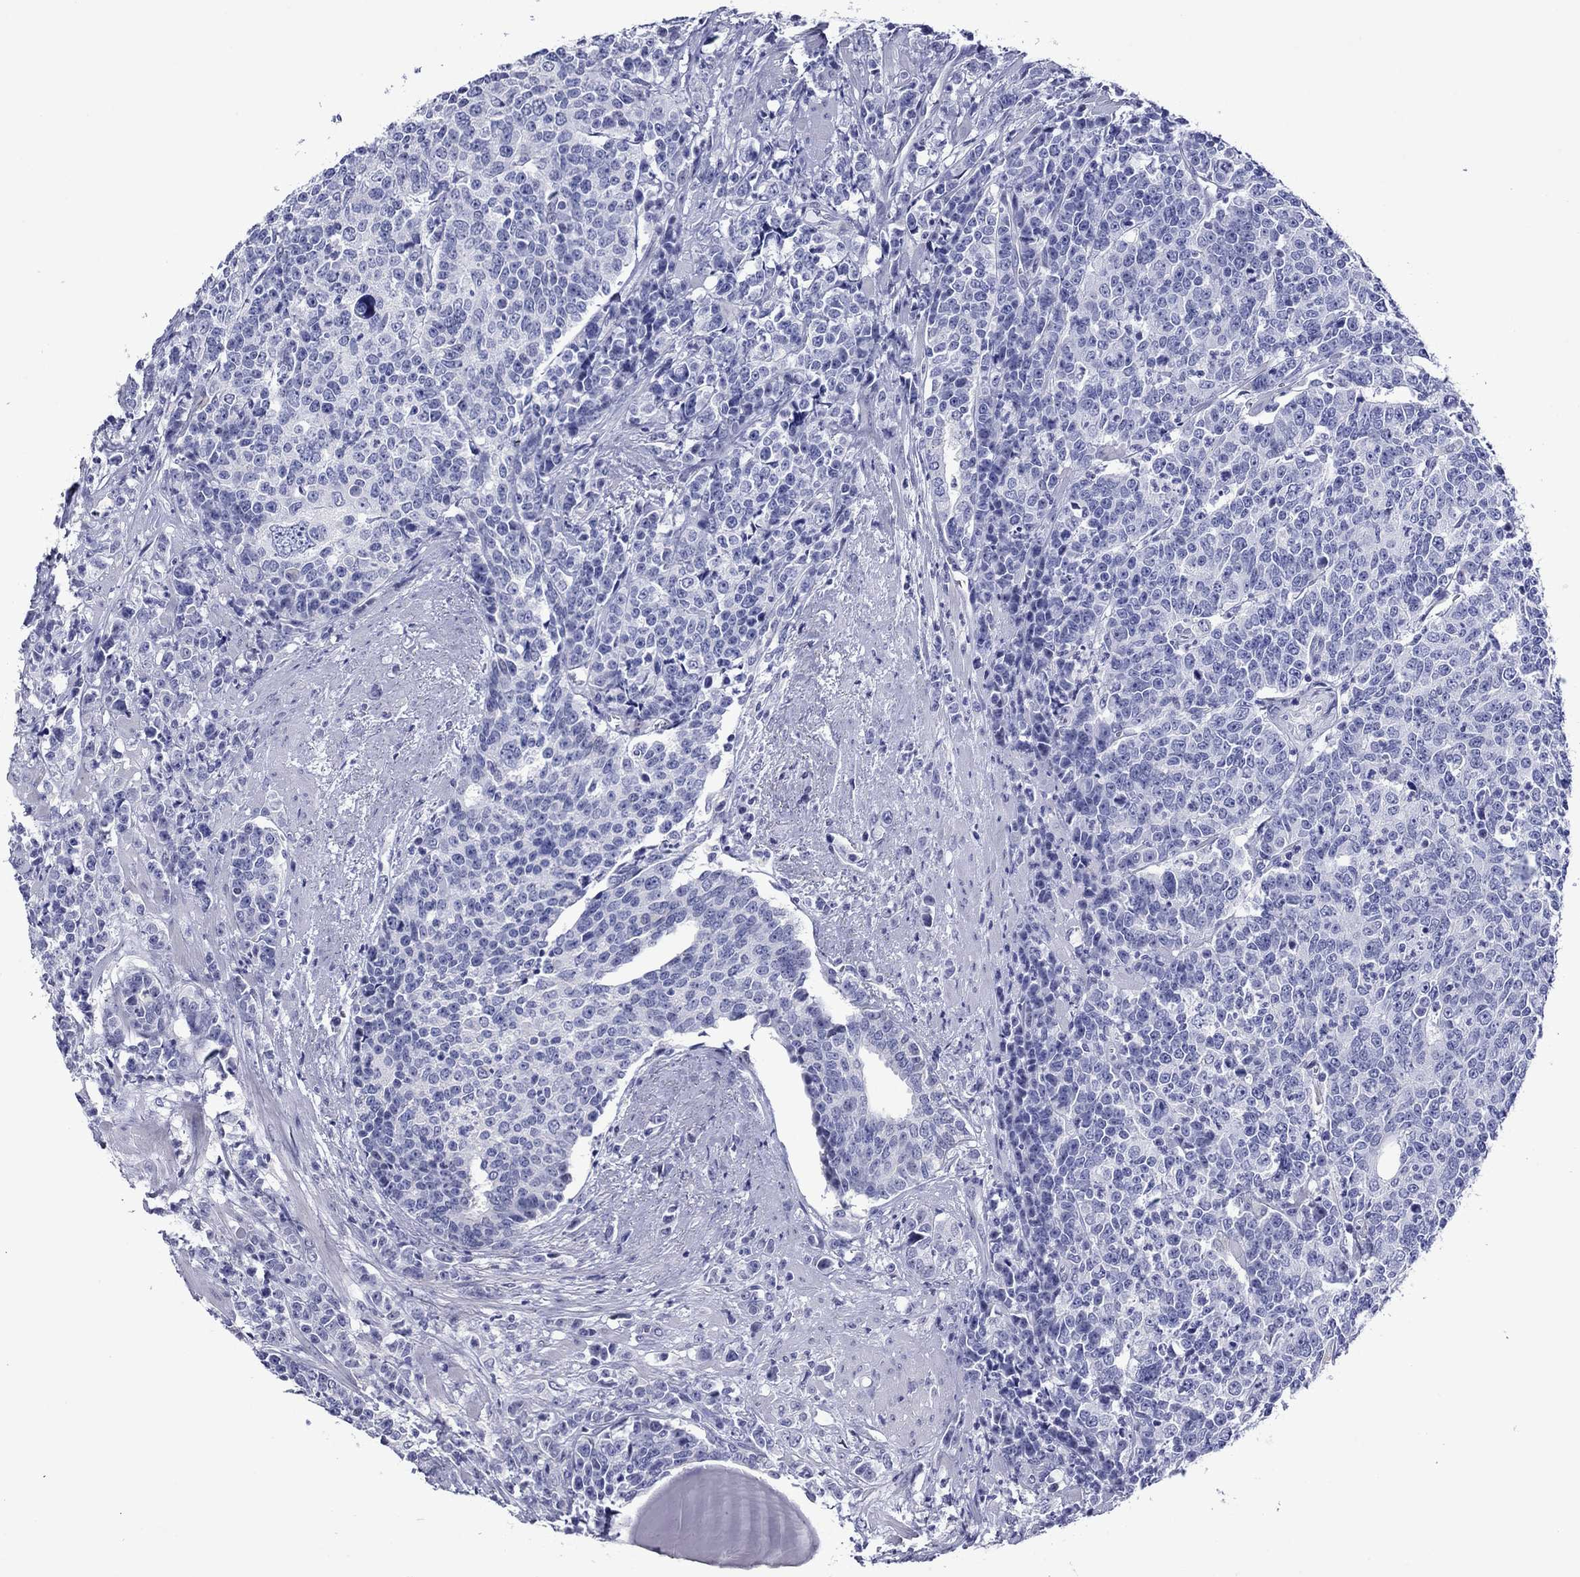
{"staining": {"intensity": "negative", "quantity": "none", "location": "none"}, "tissue": "prostate cancer", "cell_type": "Tumor cells", "image_type": "cancer", "snomed": [{"axis": "morphology", "description": "Adenocarcinoma, NOS"}, {"axis": "topography", "description": "Prostate"}], "caption": "Tumor cells show no significant protein staining in prostate cancer (adenocarcinoma). Brightfield microscopy of IHC stained with DAB (3,3'-diaminobenzidine) (brown) and hematoxylin (blue), captured at high magnification.", "gene": "PIWIL1", "patient": {"sex": "male", "age": 67}}